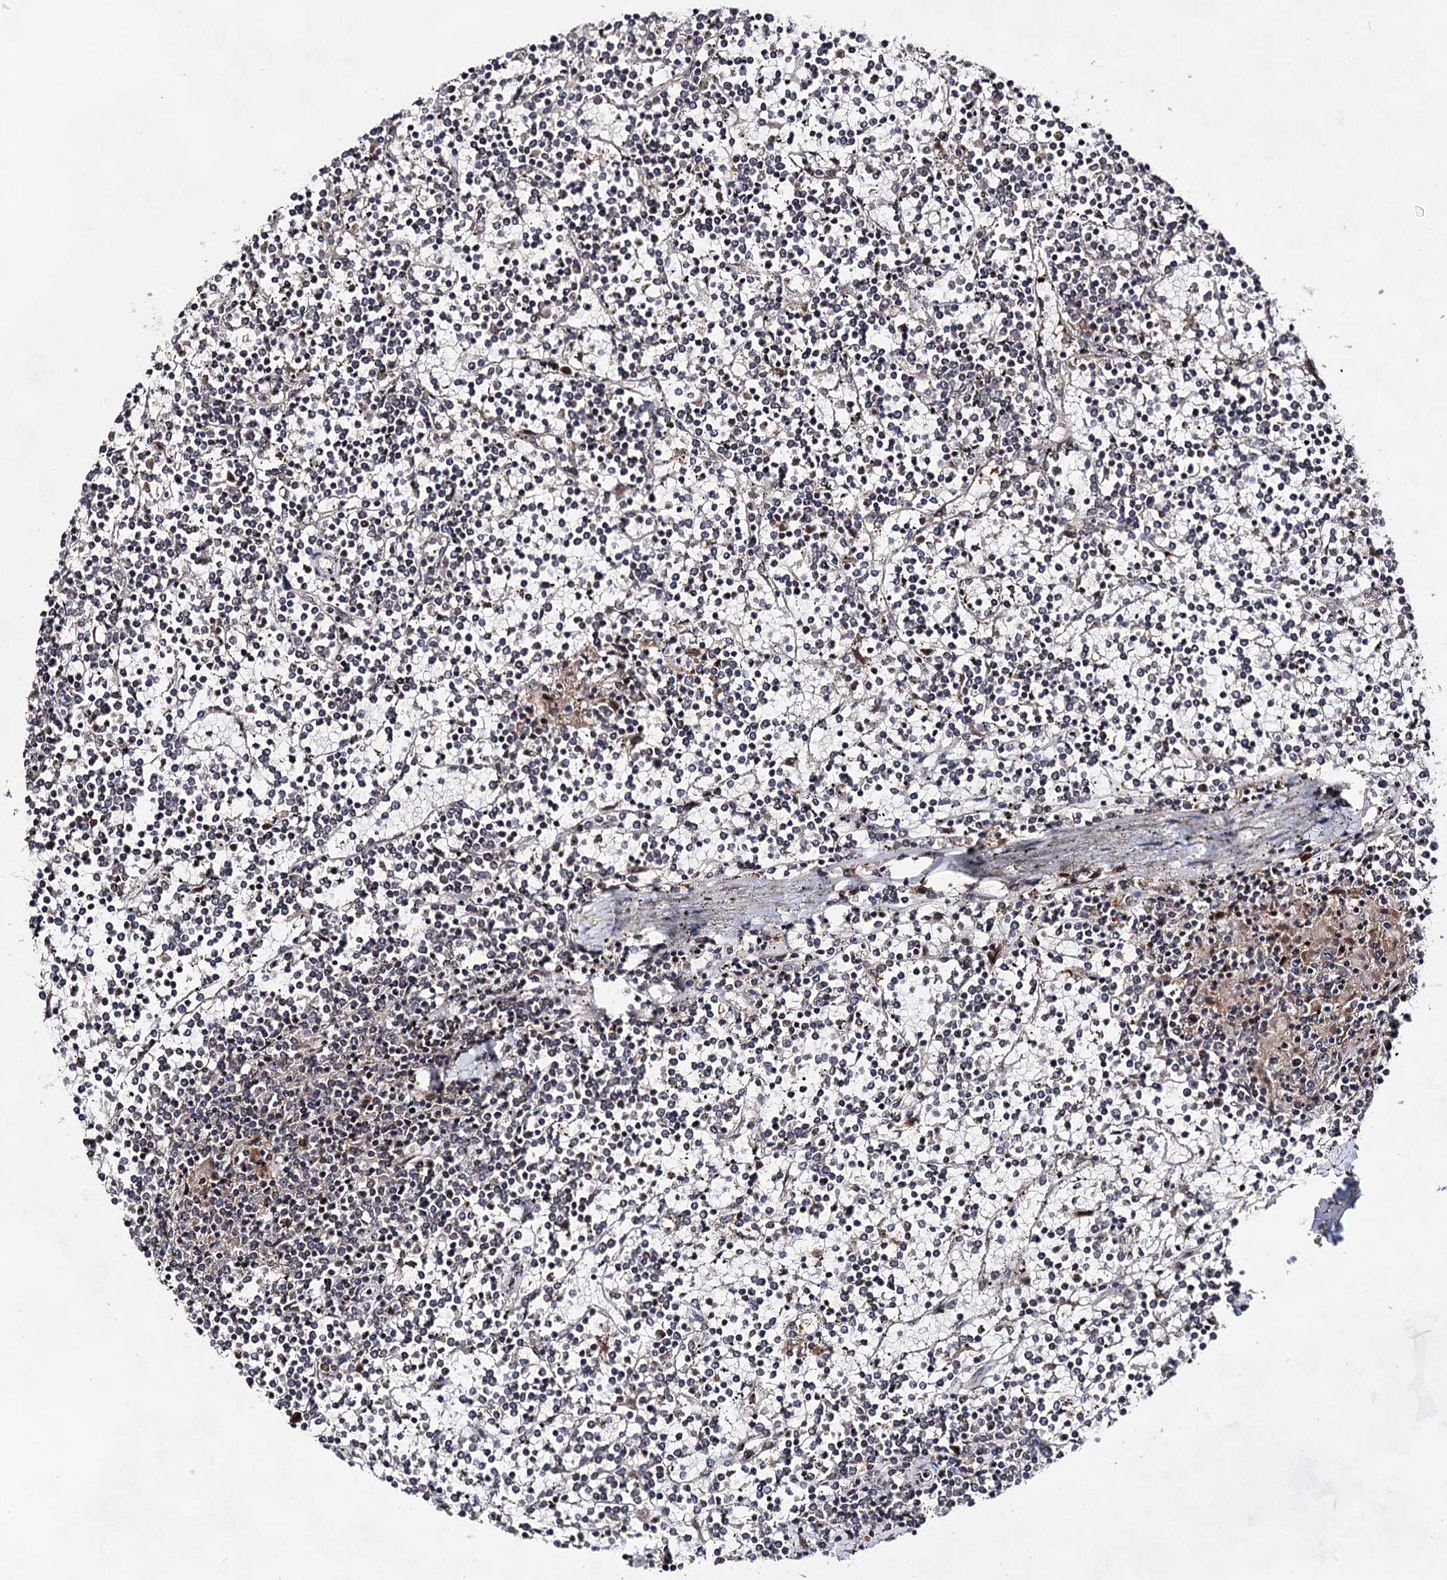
{"staining": {"intensity": "negative", "quantity": "none", "location": "none"}, "tissue": "lymphoma", "cell_type": "Tumor cells", "image_type": "cancer", "snomed": [{"axis": "morphology", "description": "Malignant lymphoma, non-Hodgkin's type, Low grade"}, {"axis": "topography", "description": "Spleen"}], "caption": "The IHC photomicrograph has no significant staining in tumor cells of lymphoma tissue.", "gene": "EXOSC10", "patient": {"sex": "female", "age": 19}}